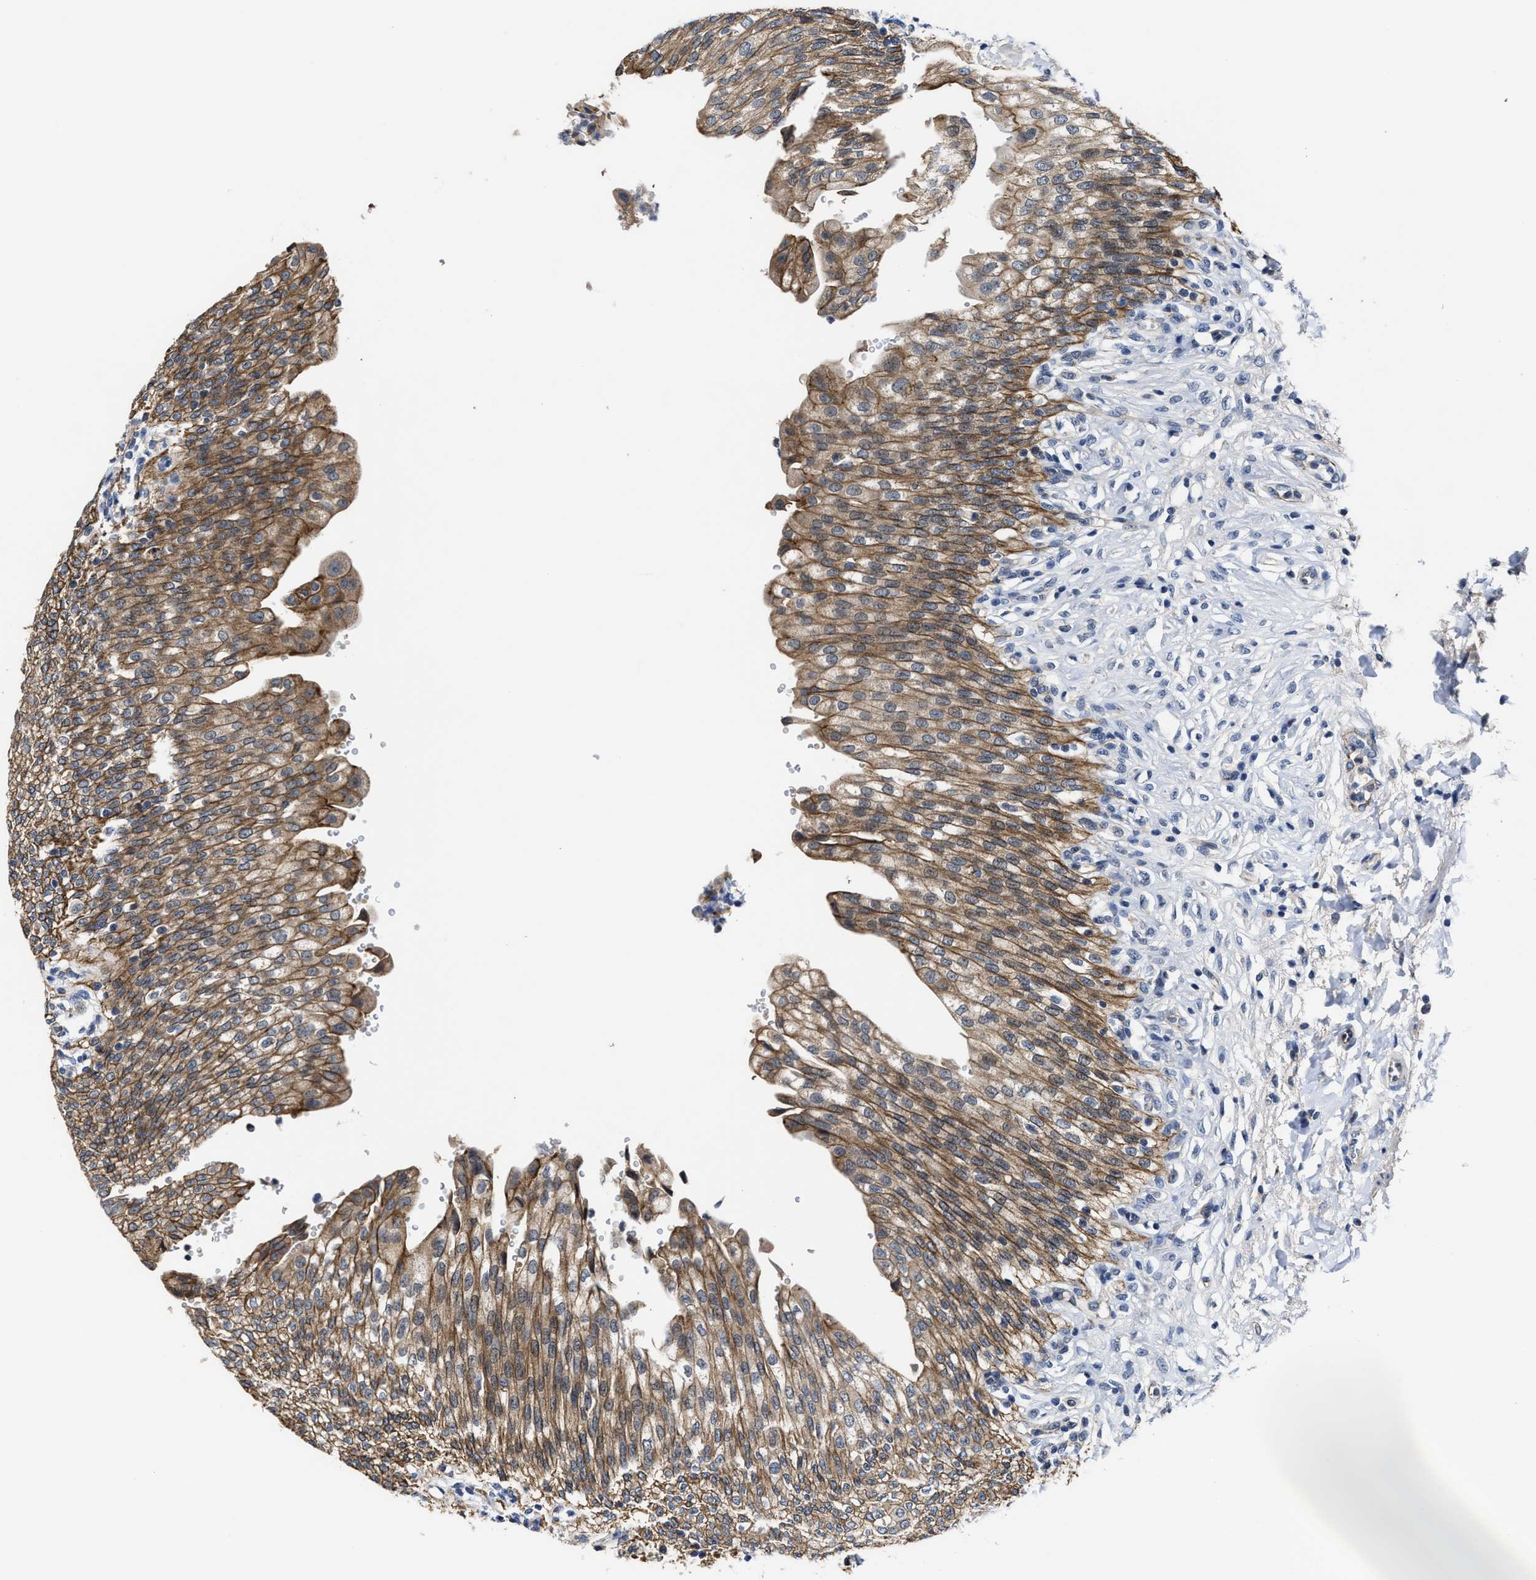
{"staining": {"intensity": "strong", "quantity": ">75%", "location": "cytoplasmic/membranous"}, "tissue": "urinary bladder", "cell_type": "Urothelial cells", "image_type": "normal", "snomed": [{"axis": "morphology", "description": "Urothelial carcinoma, High grade"}, {"axis": "topography", "description": "Urinary bladder"}], "caption": "Urothelial cells exhibit strong cytoplasmic/membranous positivity in approximately >75% of cells in unremarkable urinary bladder.", "gene": "GHITM", "patient": {"sex": "male", "age": 46}}